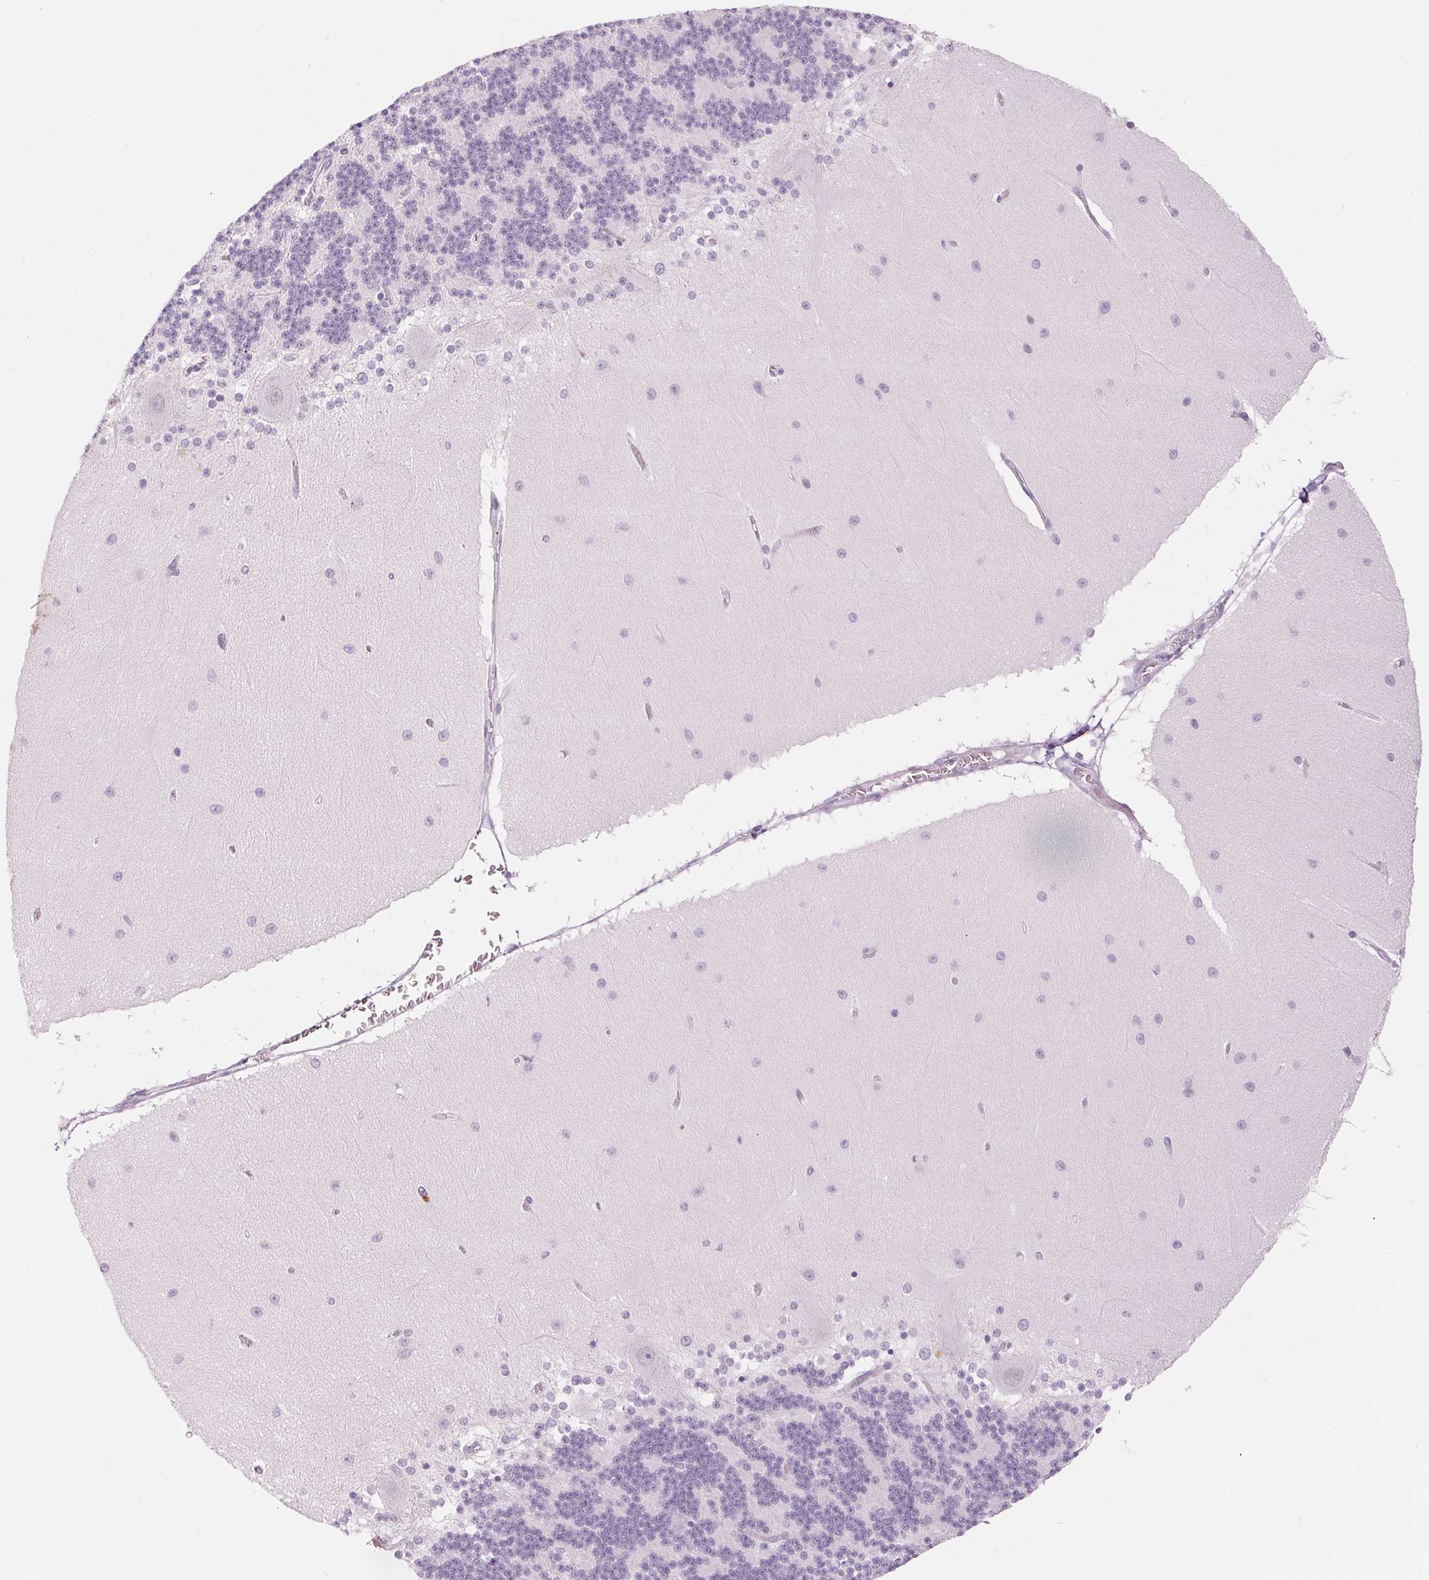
{"staining": {"intensity": "negative", "quantity": "none", "location": "none"}, "tissue": "cerebellum", "cell_type": "Cells in granular layer", "image_type": "normal", "snomed": [{"axis": "morphology", "description": "Normal tissue, NOS"}, {"axis": "topography", "description": "Cerebellum"}], "caption": "A high-resolution photomicrograph shows IHC staining of benign cerebellum, which exhibits no significant positivity in cells in granular layer. (Brightfield microscopy of DAB (3,3'-diaminobenzidine) immunohistochemistry (IHC) at high magnification).", "gene": "KLK7", "patient": {"sex": "female", "age": 54}}